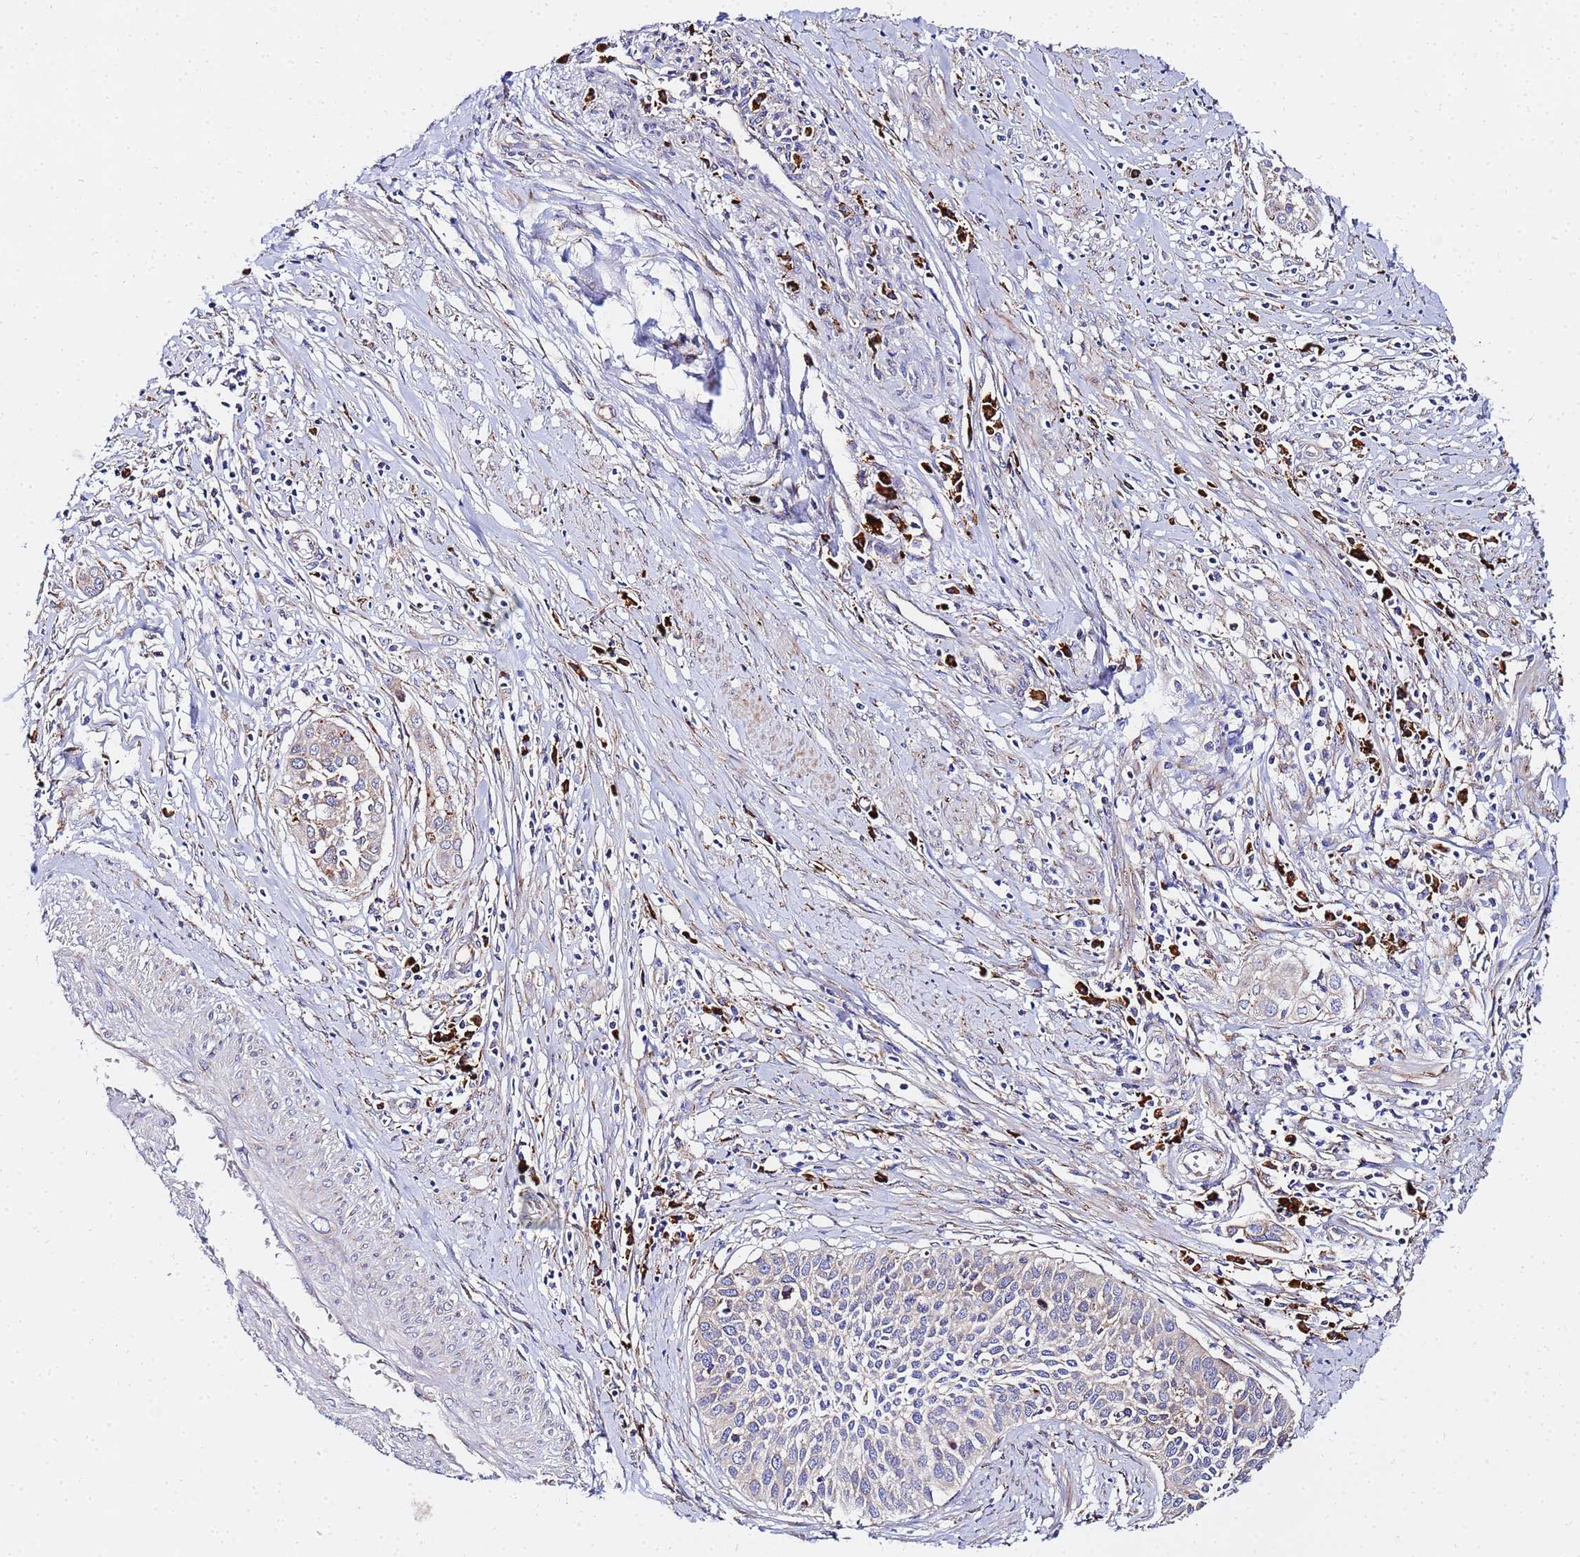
{"staining": {"intensity": "weak", "quantity": "<25%", "location": "cytoplasmic/membranous"}, "tissue": "cervical cancer", "cell_type": "Tumor cells", "image_type": "cancer", "snomed": [{"axis": "morphology", "description": "Squamous cell carcinoma, NOS"}, {"axis": "topography", "description": "Cervix"}], "caption": "An IHC image of cervical squamous cell carcinoma is shown. There is no staining in tumor cells of cervical squamous cell carcinoma.", "gene": "POM121", "patient": {"sex": "female", "age": 34}}